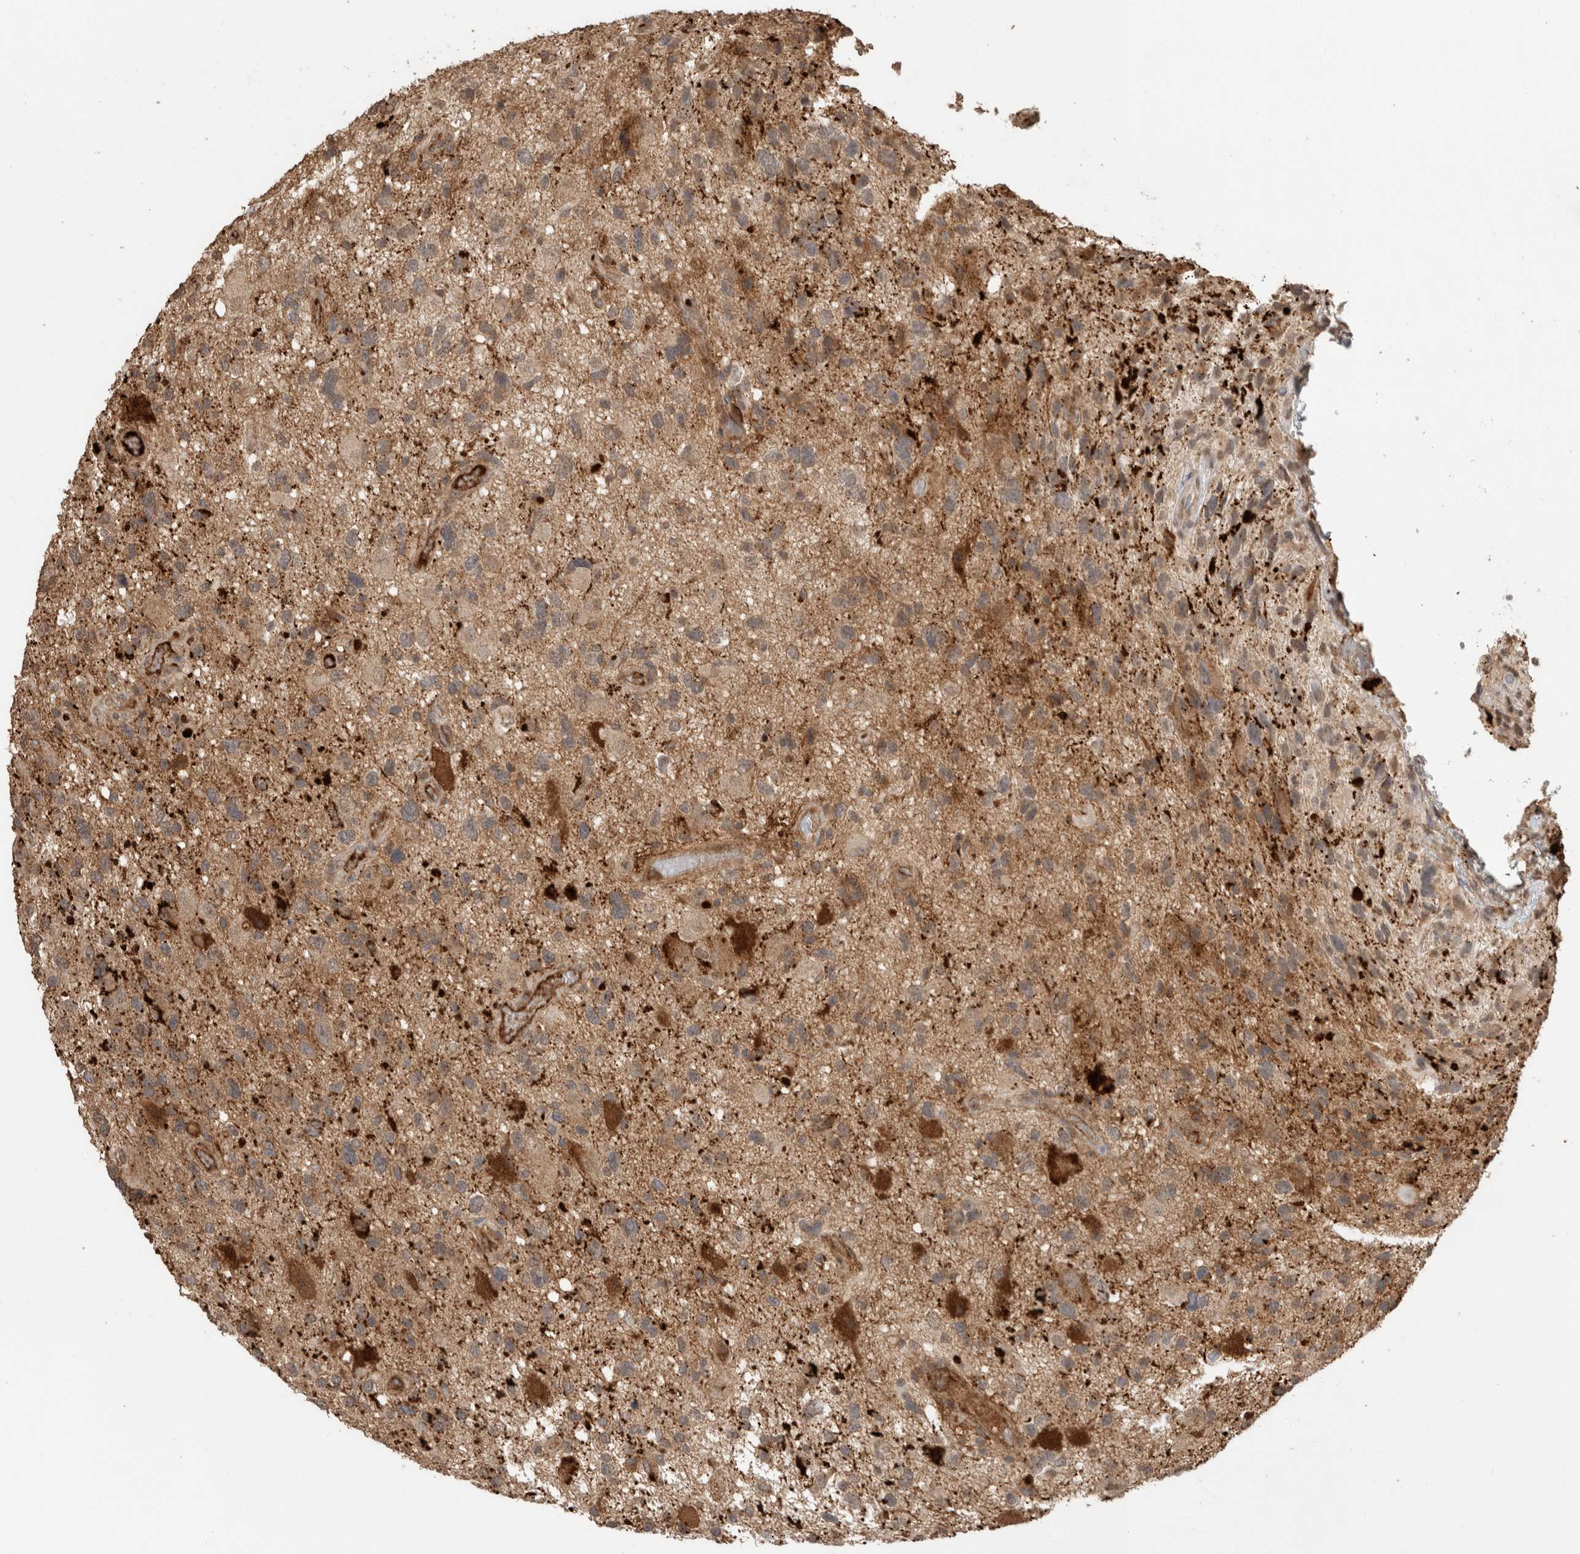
{"staining": {"intensity": "weak", "quantity": "25%-75%", "location": "cytoplasmic/membranous"}, "tissue": "glioma", "cell_type": "Tumor cells", "image_type": "cancer", "snomed": [{"axis": "morphology", "description": "Glioma, malignant, High grade"}, {"axis": "topography", "description": "Brain"}], "caption": "IHC photomicrograph of glioma stained for a protein (brown), which demonstrates low levels of weak cytoplasmic/membranous positivity in approximately 25%-75% of tumor cells.", "gene": "FAM3A", "patient": {"sex": "male", "age": 33}}